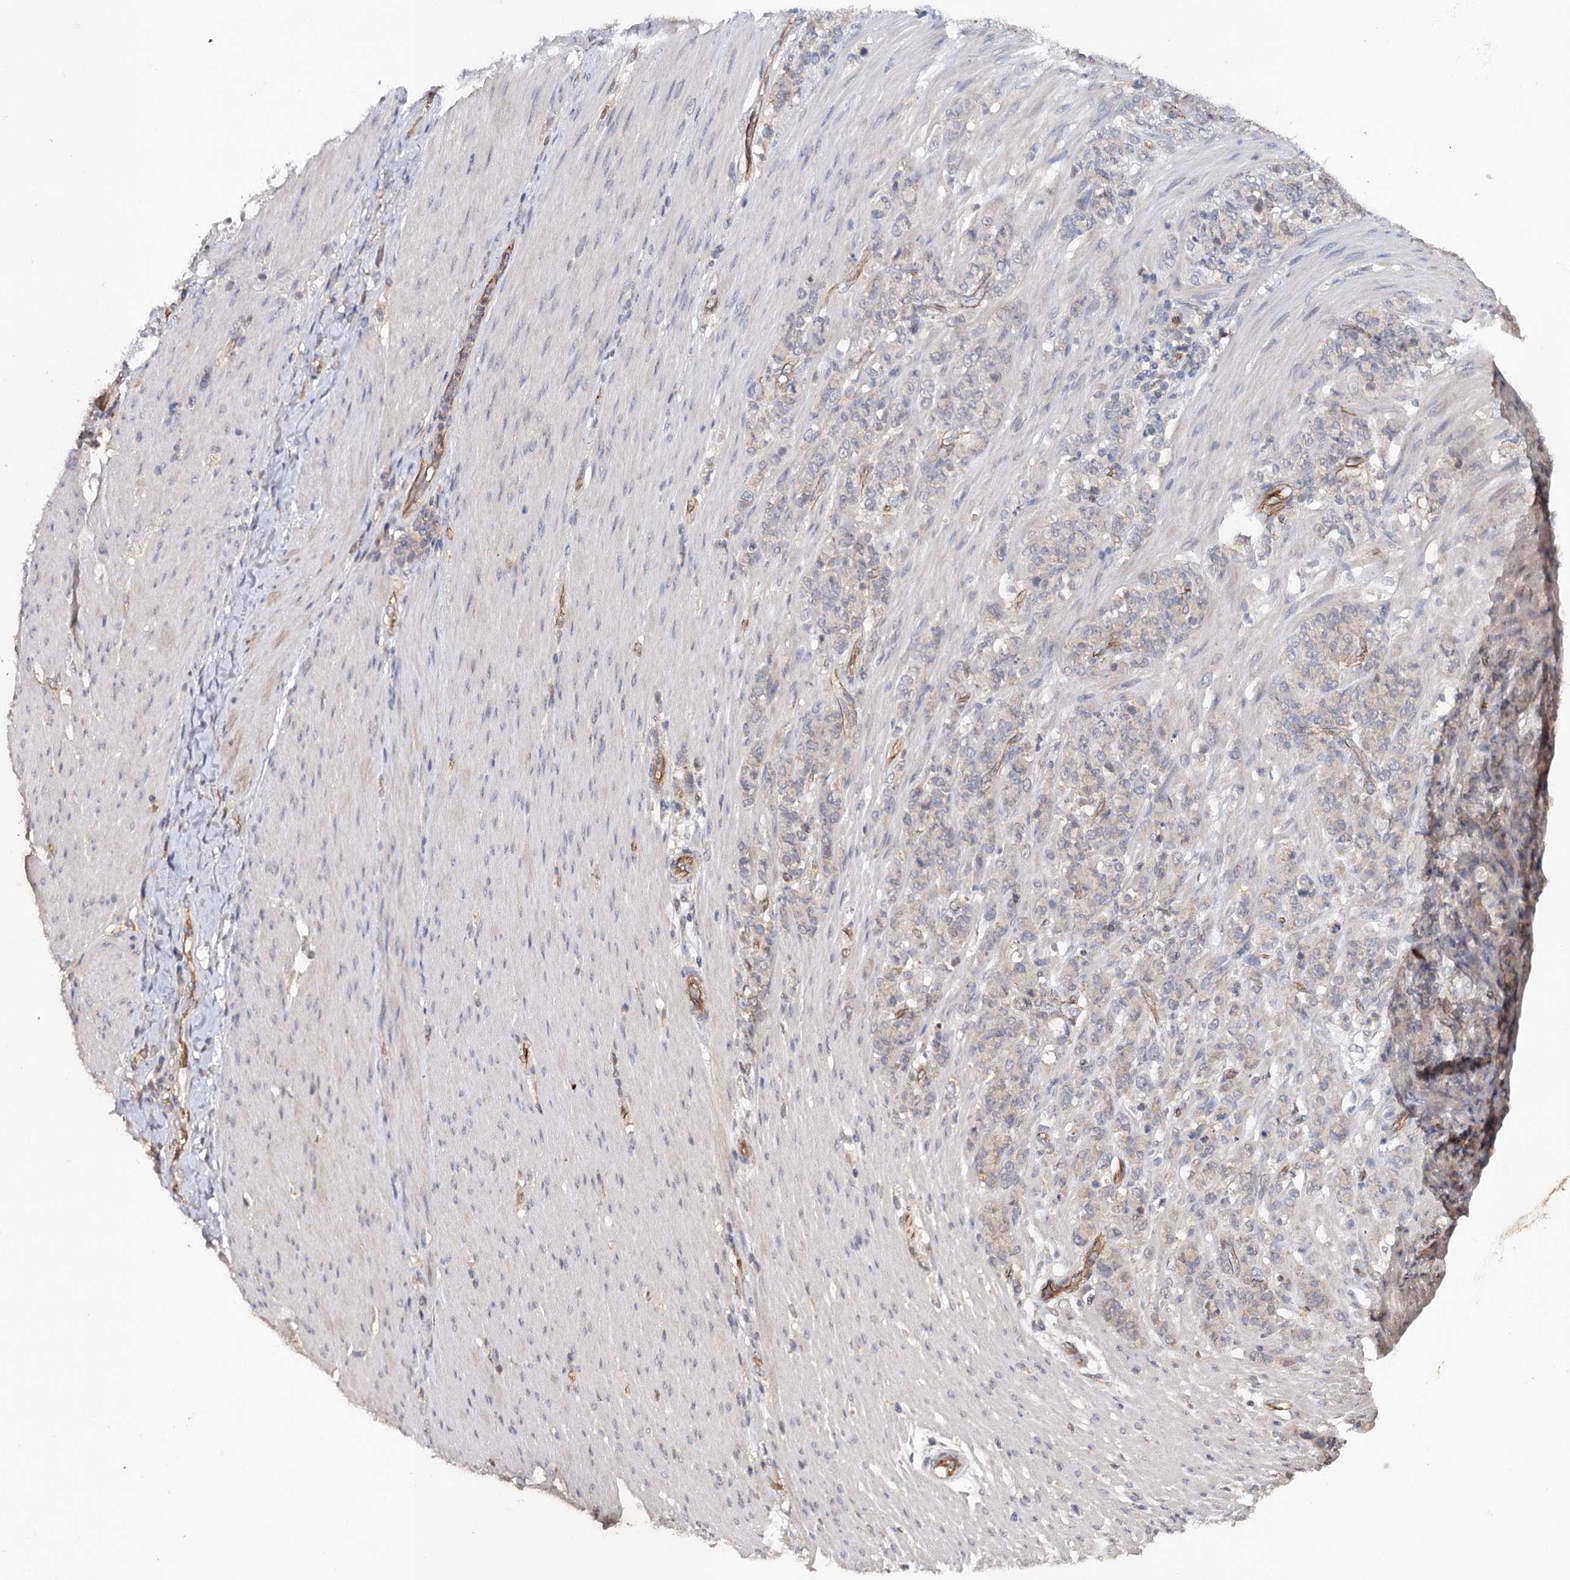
{"staining": {"intensity": "weak", "quantity": "<25%", "location": "cytoplasmic/membranous"}, "tissue": "stomach cancer", "cell_type": "Tumor cells", "image_type": "cancer", "snomed": [{"axis": "morphology", "description": "Adenocarcinoma, NOS"}, {"axis": "topography", "description": "Stomach"}], "caption": "A photomicrograph of adenocarcinoma (stomach) stained for a protein reveals no brown staining in tumor cells. (DAB (3,3'-diaminobenzidine) immunohistochemistry (IHC) with hematoxylin counter stain).", "gene": "SYNPO", "patient": {"sex": "female", "age": 79}}